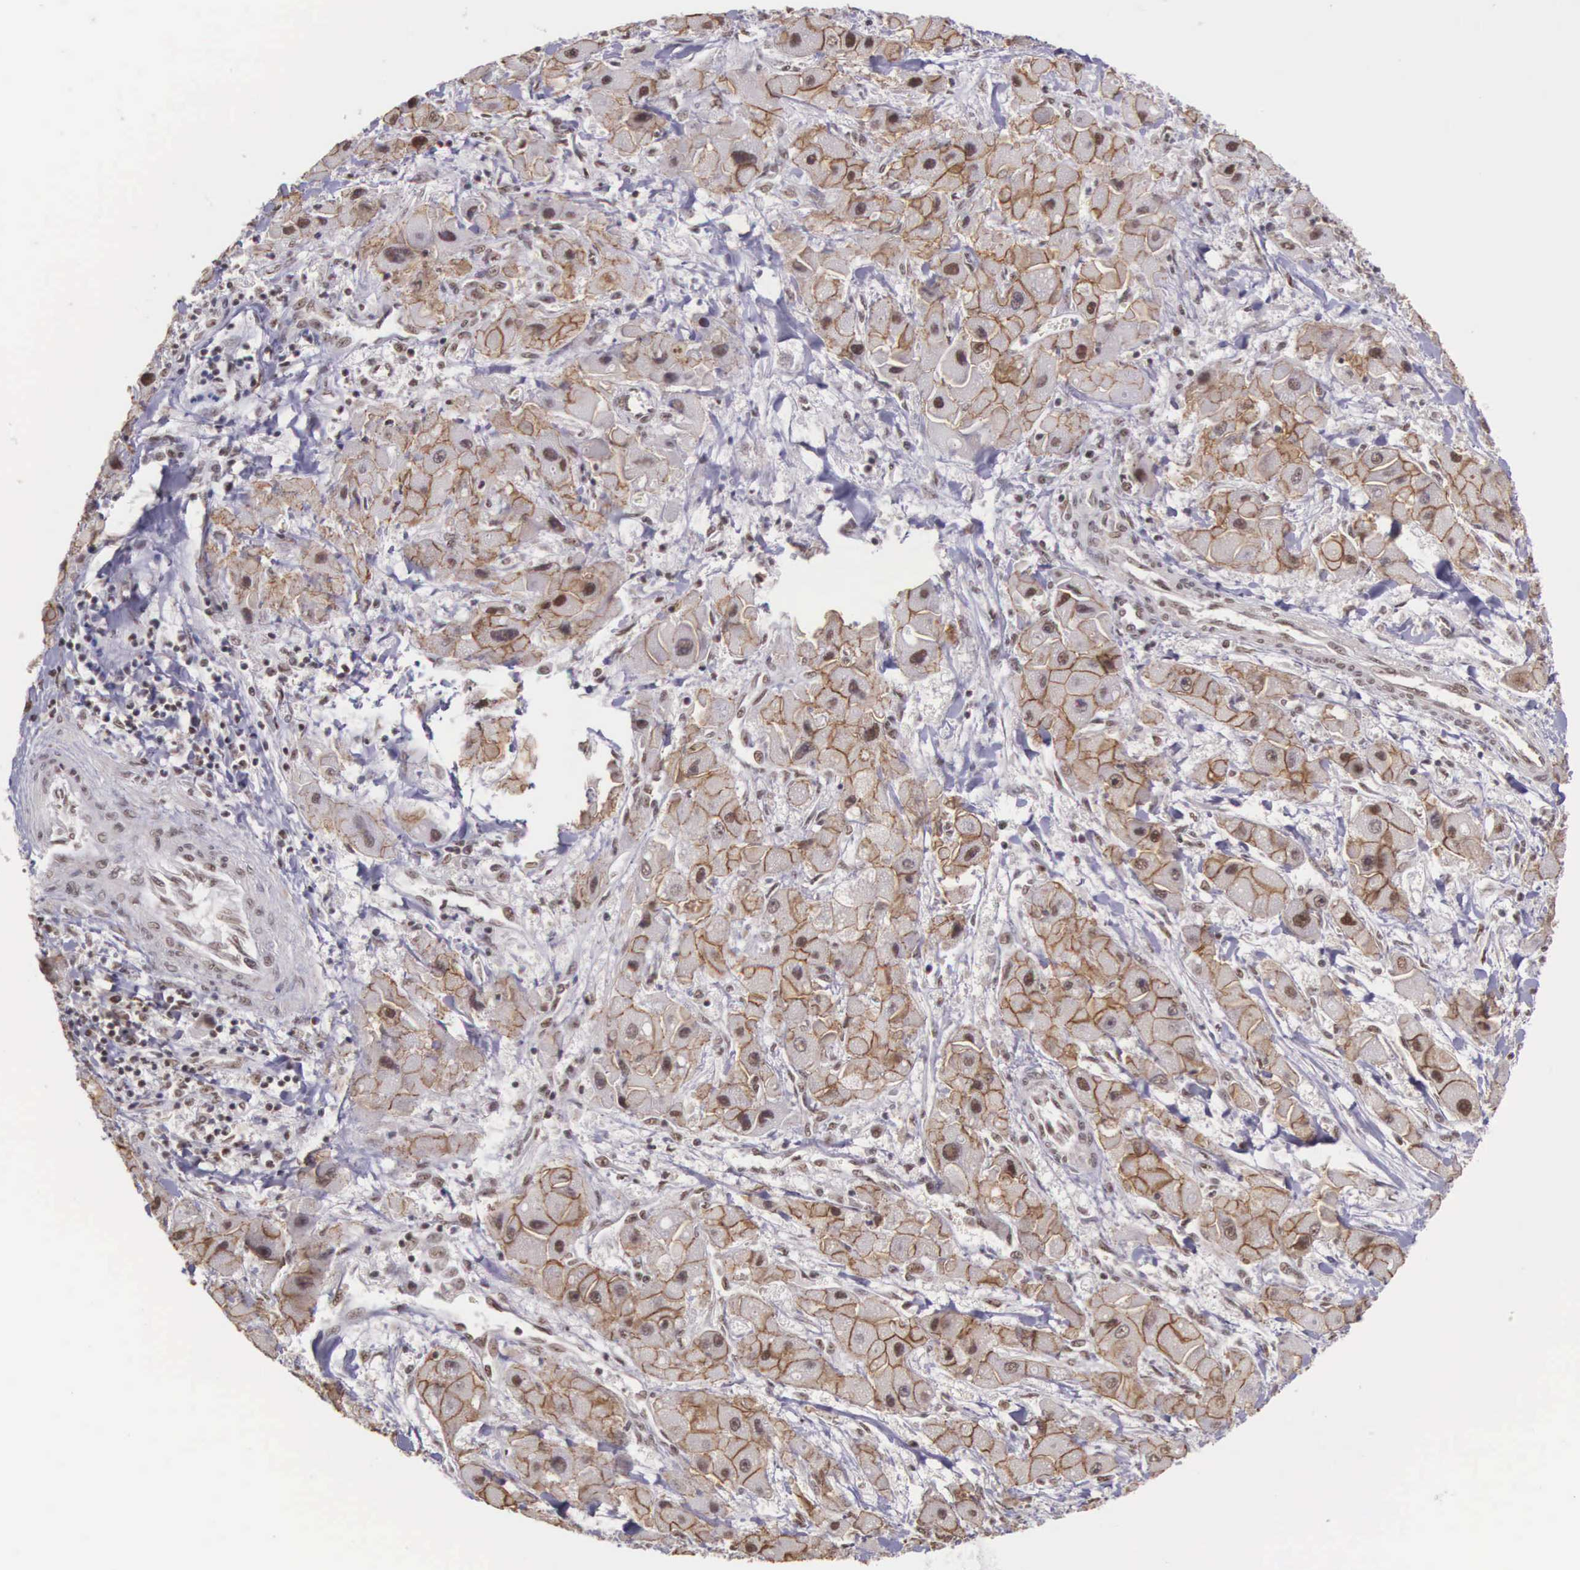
{"staining": {"intensity": "weak", "quantity": "25%-75%", "location": "cytoplasmic/membranous,nuclear"}, "tissue": "liver cancer", "cell_type": "Tumor cells", "image_type": "cancer", "snomed": [{"axis": "morphology", "description": "Carcinoma, Hepatocellular, NOS"}, {"axis": "topography", "description": "Liver"}], "caption": "Protein analysis of liver hepatocellular carcinoma tissue reveals weak cytoplasmic/membranous and nuclear staining in approximately 25%-75% of tumor cells.", "gene": "POLR2F", "patient": {"sex": "male", "age": 24}}